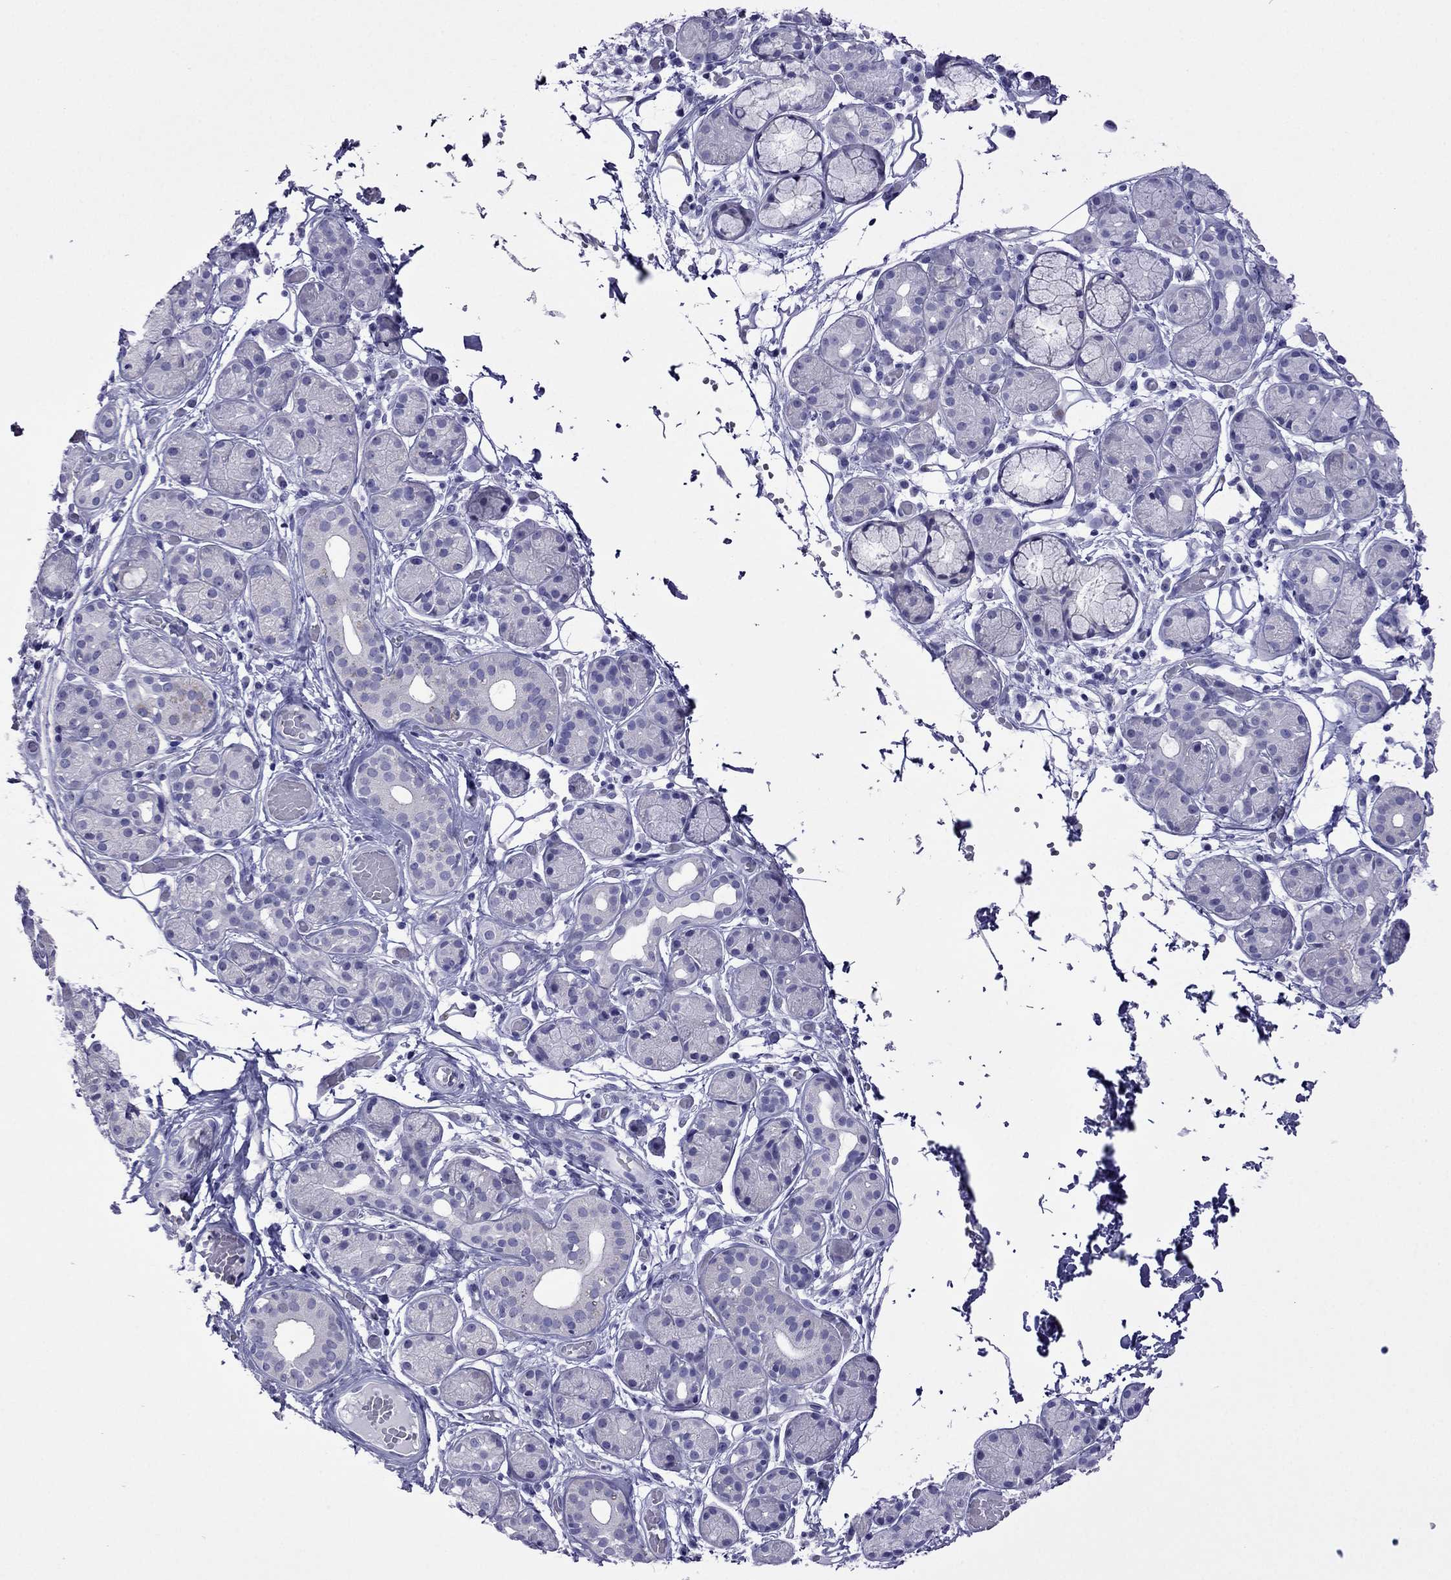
{"staining": {"intensity": "negative", "quantity": "none", "location": "none"}, "tissue": "salivary gland", "cell_type": "Glandular cells", "image_type": "normal", "snomed": [{"axis": "morphology", "description": "Normal tissue, NOS"}, {"axis": "topography", "description": "Salivary gland"}, {"axis": "topography", "description": "Peripheral nerve tissue"}], "caption": "The histopathology image demonstrates no significant positivity in glandular cells of salivary gland. The staining is performed using DAB brown chromogen with nuclei counter-stained in using hematoxylin.", "gene": "PCDHA6", "patient": {"sex": "male", "age": 71}}